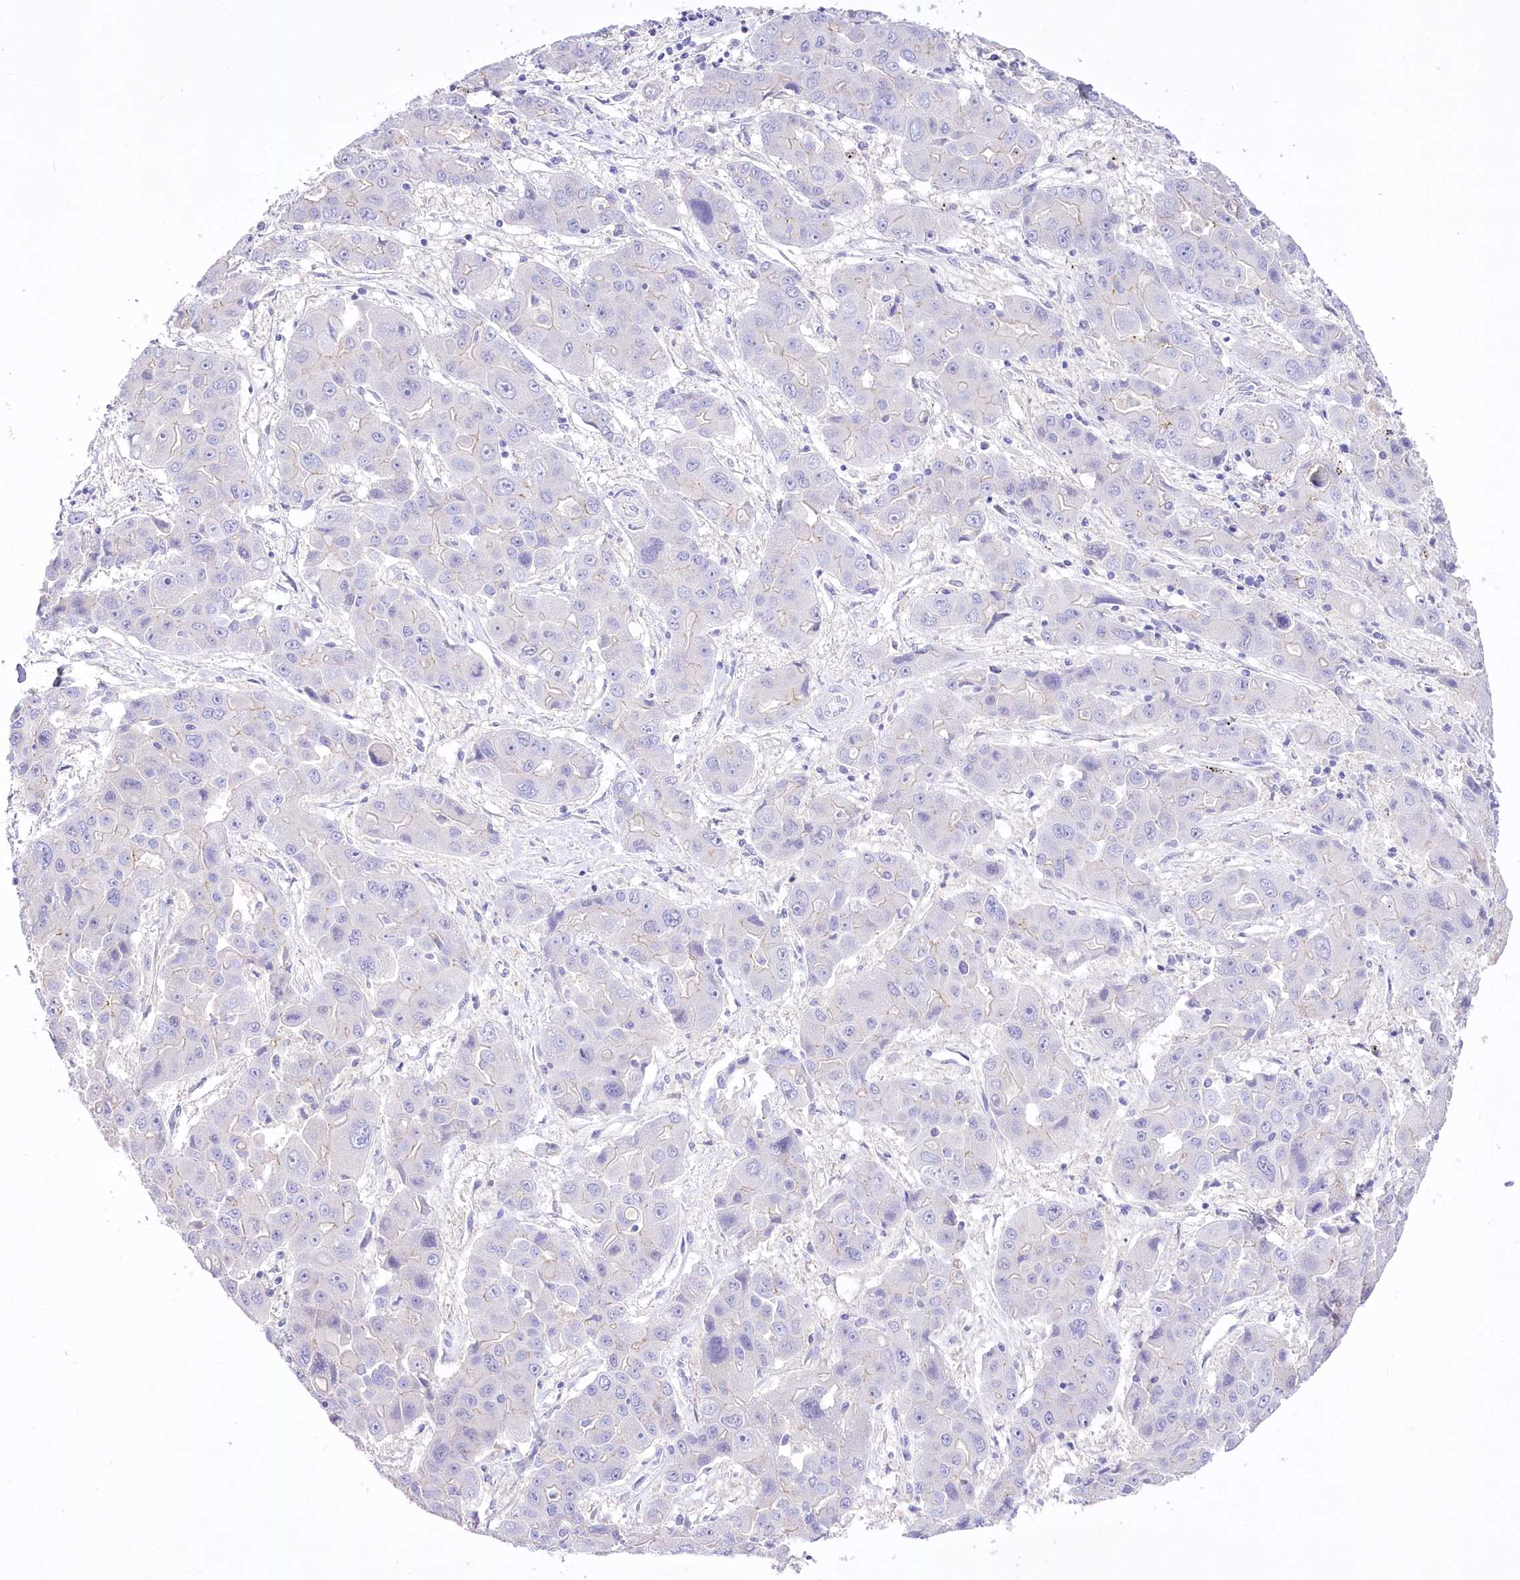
{"staining": {"intensity": "negative", "quantity": "none", "location": "none"}, "tissue": "liver cancer", "cell_type": "Tumor cells", "image_type": "cancer", "snomed": [{"axis": "morphology", "description": "Cholangiocarcinoma"}, {"axis": "topography", "description": "Liver"}], "caption": "Human liver cholangiocarcinoma stained for a protein using IHC demonstrates no positivity in tumor cells.", "gene": "LRRC34", "patient": {"sex": "male", "age": 67}}